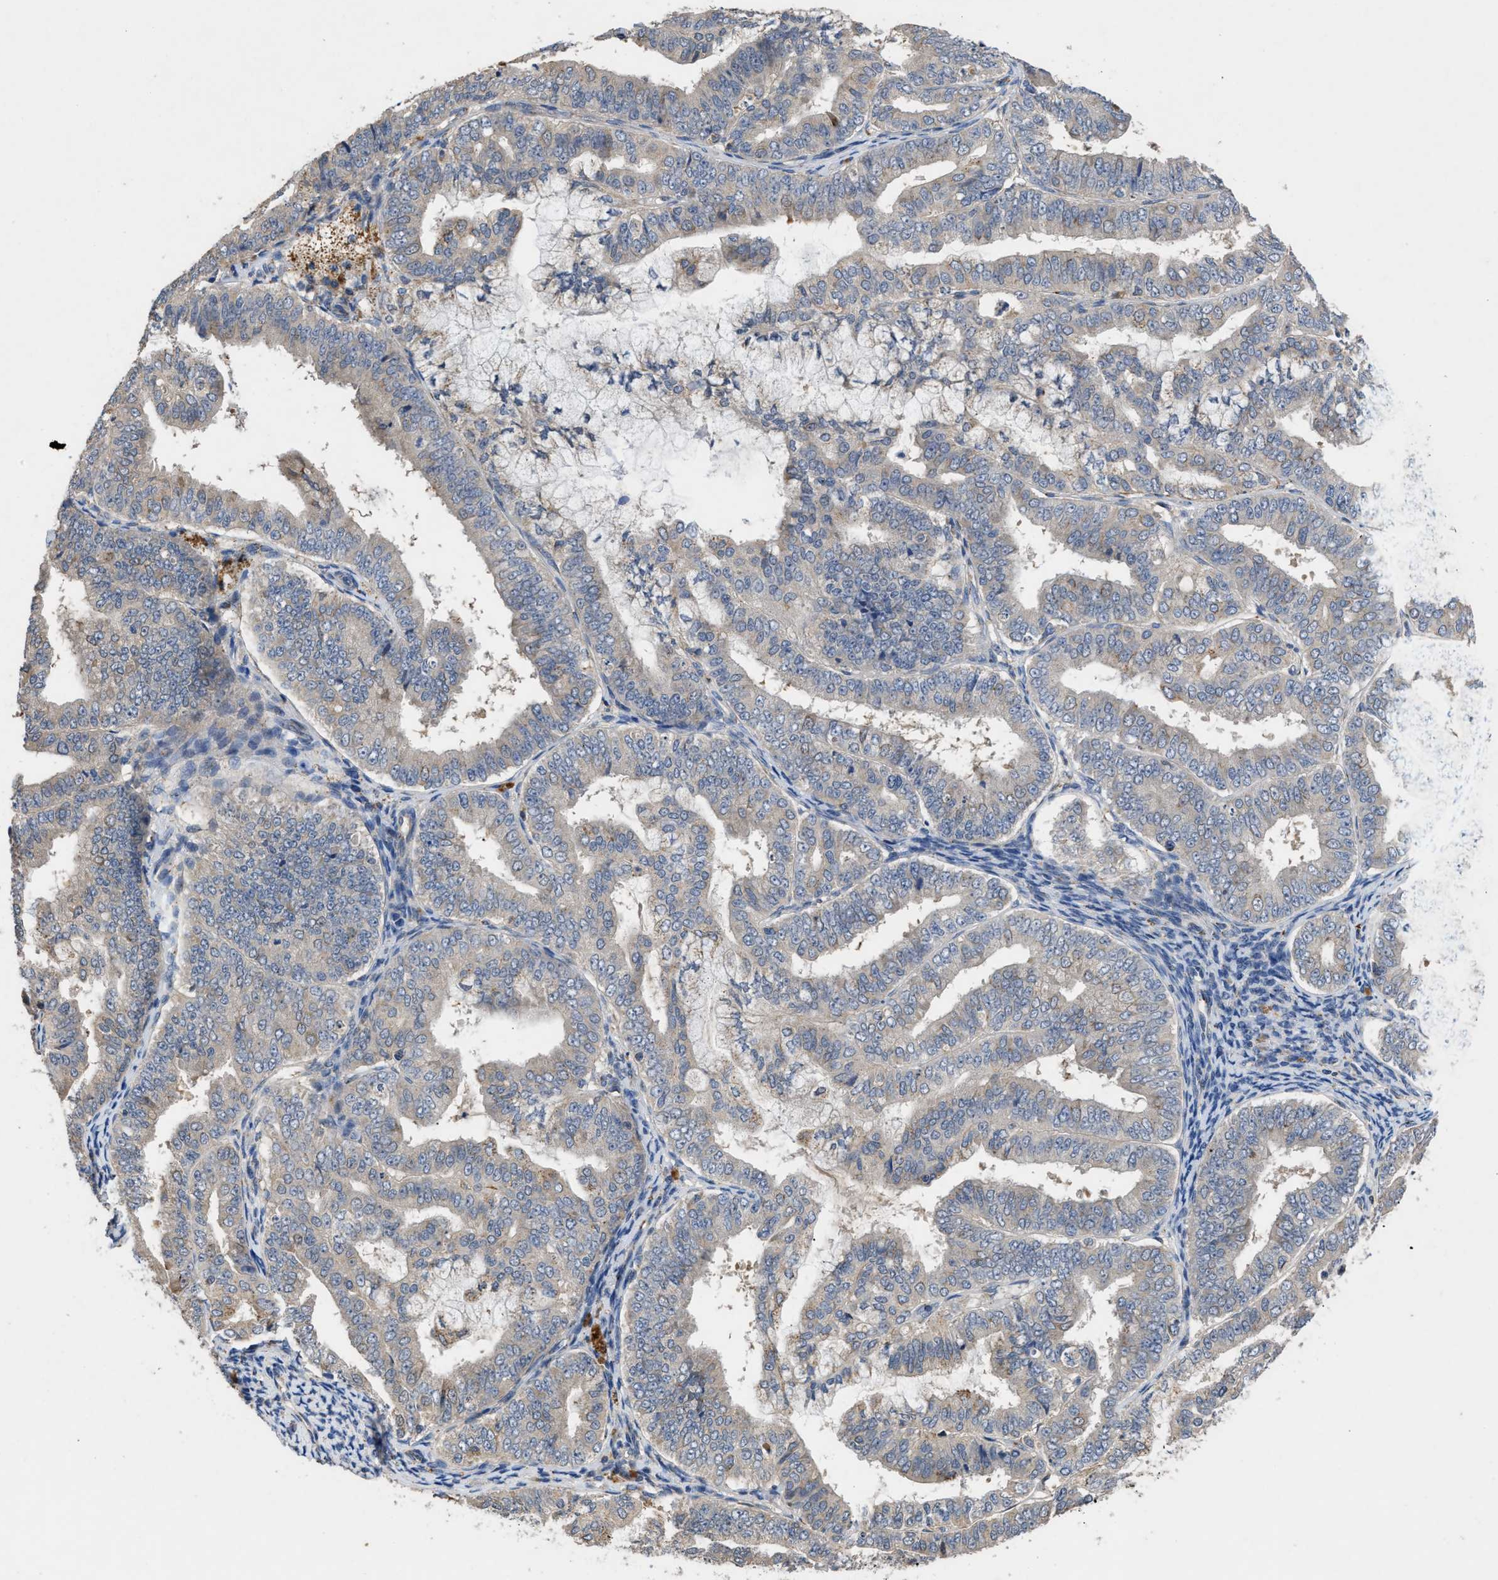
{"staining": {"intensity": "weak", "quantity": "<25%", "location": "cytoplasmic/membranous"}, "tissue": "endometrial cancer", "cell_type": "Tumor cells", "image_type": "cancer", "snomed": [{"axis": "morphology", "description": "Adenocarcinoma, NOS"}, {"axis": "topography", "description": "Endometrium"}], "caption": "This is a photomicrograph of immunohistochemistry (IHC) staining of endometrial cancer, which shows no positivity in tumor cells.", "gene": "SIK2", "patient": {"sex": "female", "age": 63}}